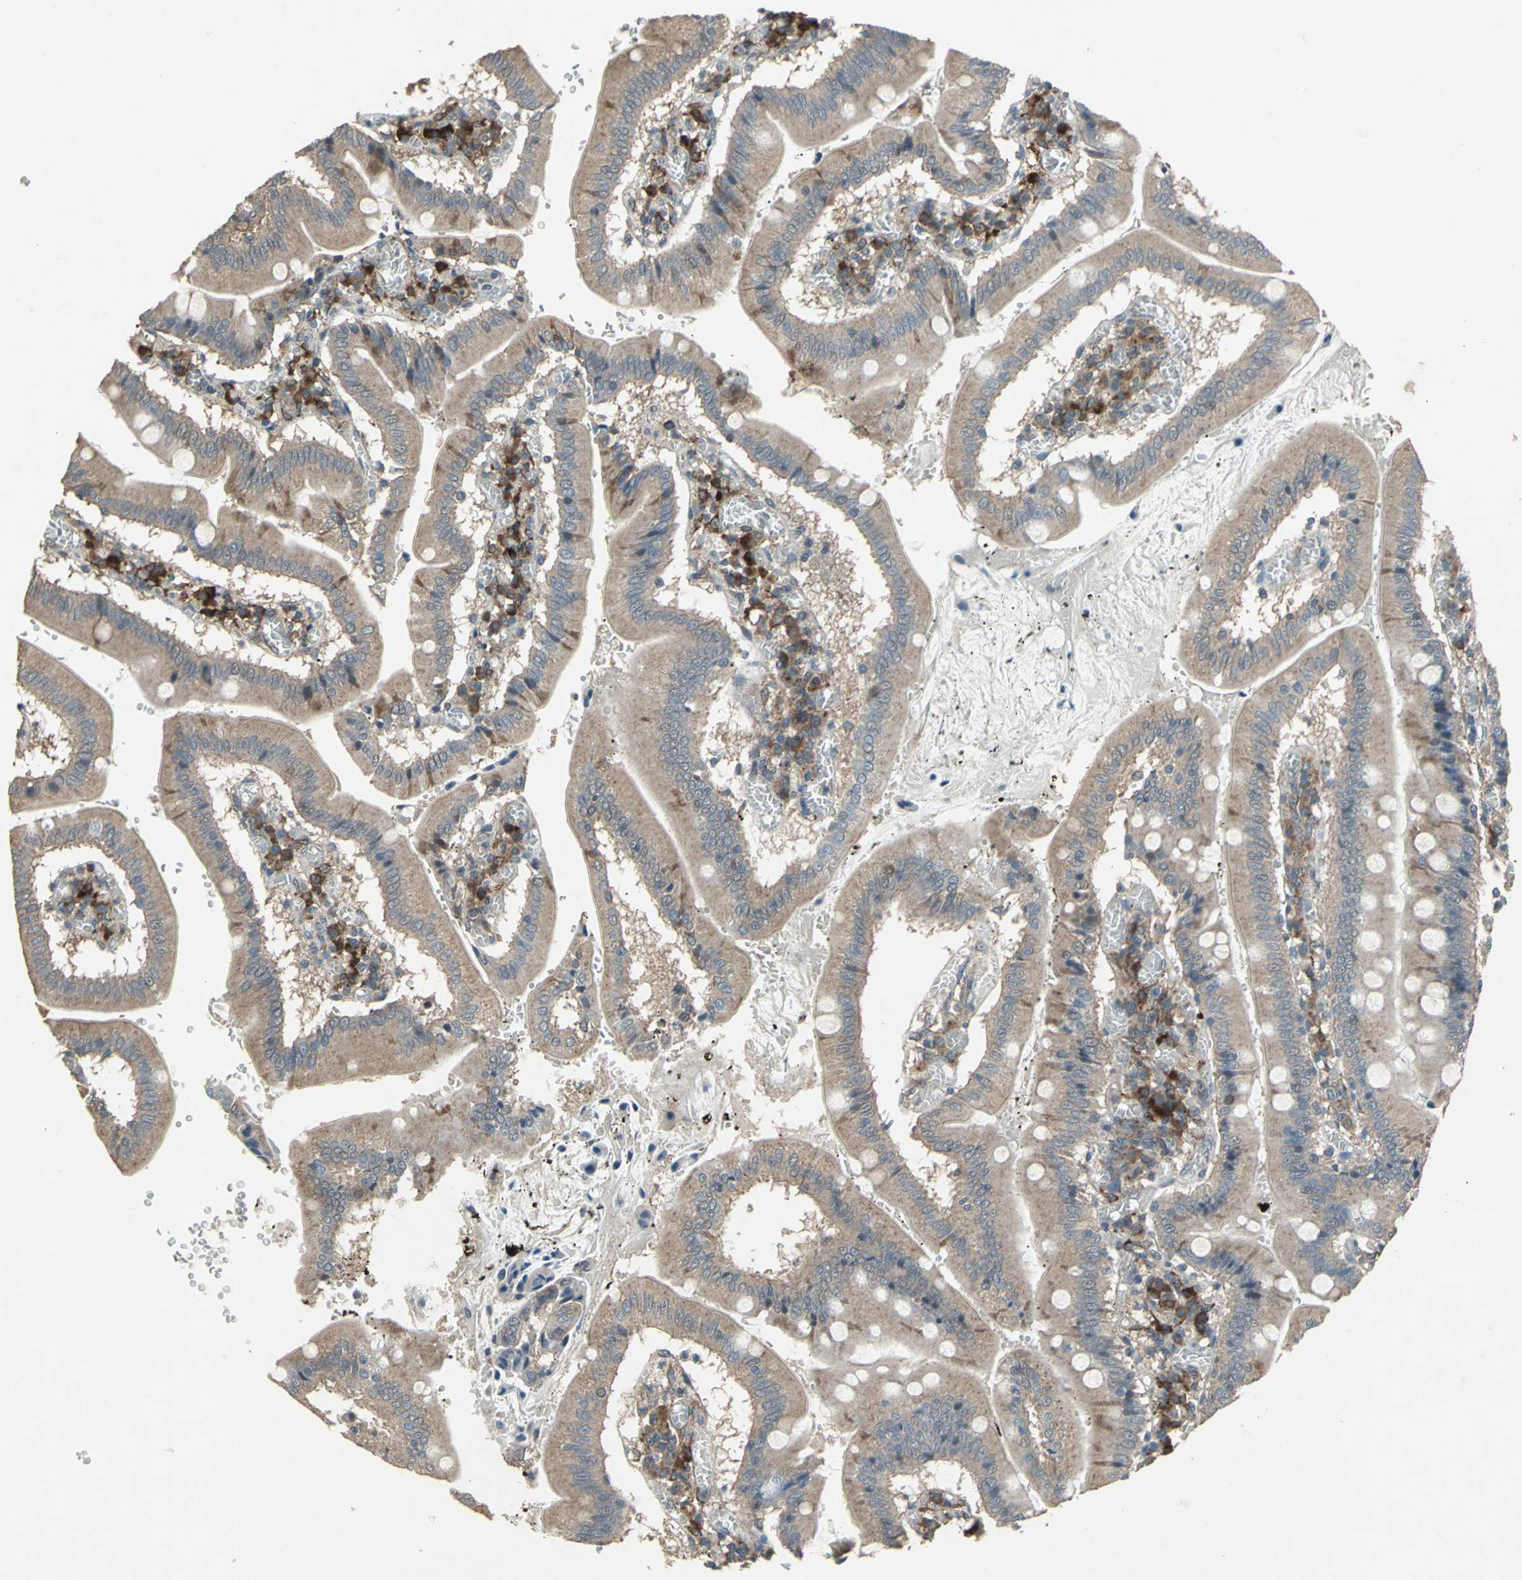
{"staining": {"intensity": "weak", "quantity": ">75%", "location": "cytoplasmic/membranous"}, "tissue": "small intestine", "cell_type": "Glandular cells", "image_type": "normal", "snomed": [{"axis": "morphology", "description": "Normal tissue, NOS"}, {"axis": "topography", "description": "Small intestine"}], "caption": "Weak cytoplasmic/membranous staining for a protein is appreciated in about >75% of glandular cells of benign small intestine using immunohistochemistry.", "gene": "SEPTIN4", "patient": {"sex": "male", "age": 71}}